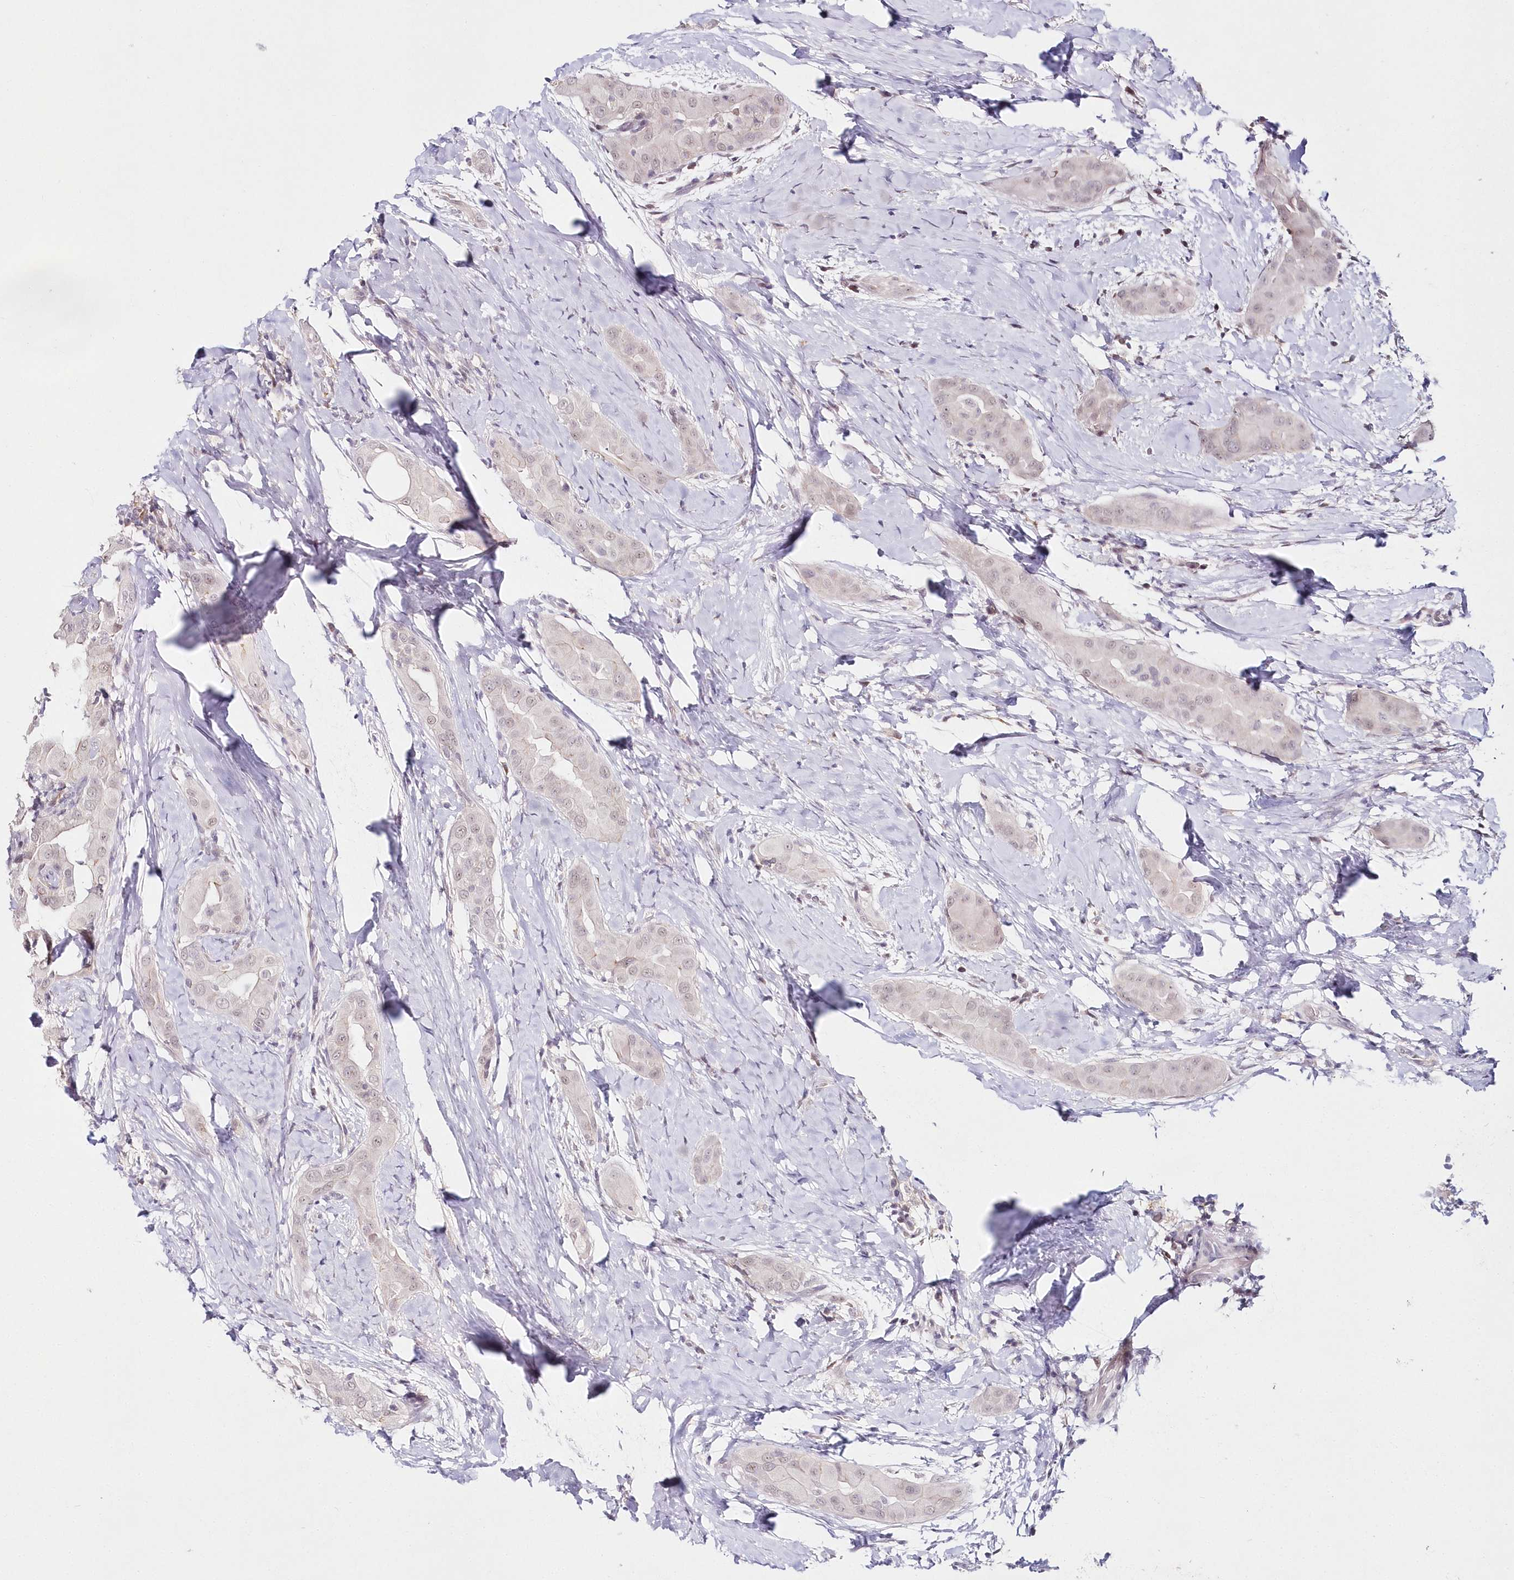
{"staining": {"intensity": "weak", "quantity": "<25%", "location": "nuclear"}, "tissue": "thyroid cancer", "cell_type": "Tumor cells", "image_type": "cancer", "snomed": [{"axis": "morphology", "description": "Papillary adenocarcinoma, NOS"}, {"axis": "topography", "description": "Thyroid gland"}], "caption": "IHC image of neoplastic tissue: human thyroid papillary adenocarcinoma stained with DAB (3,3'-diaminobenzidine) exhibits no significant protein expression in tumor cells.", "gene": "HYCC2", "patient": {"sex": "male", "age": 33}}